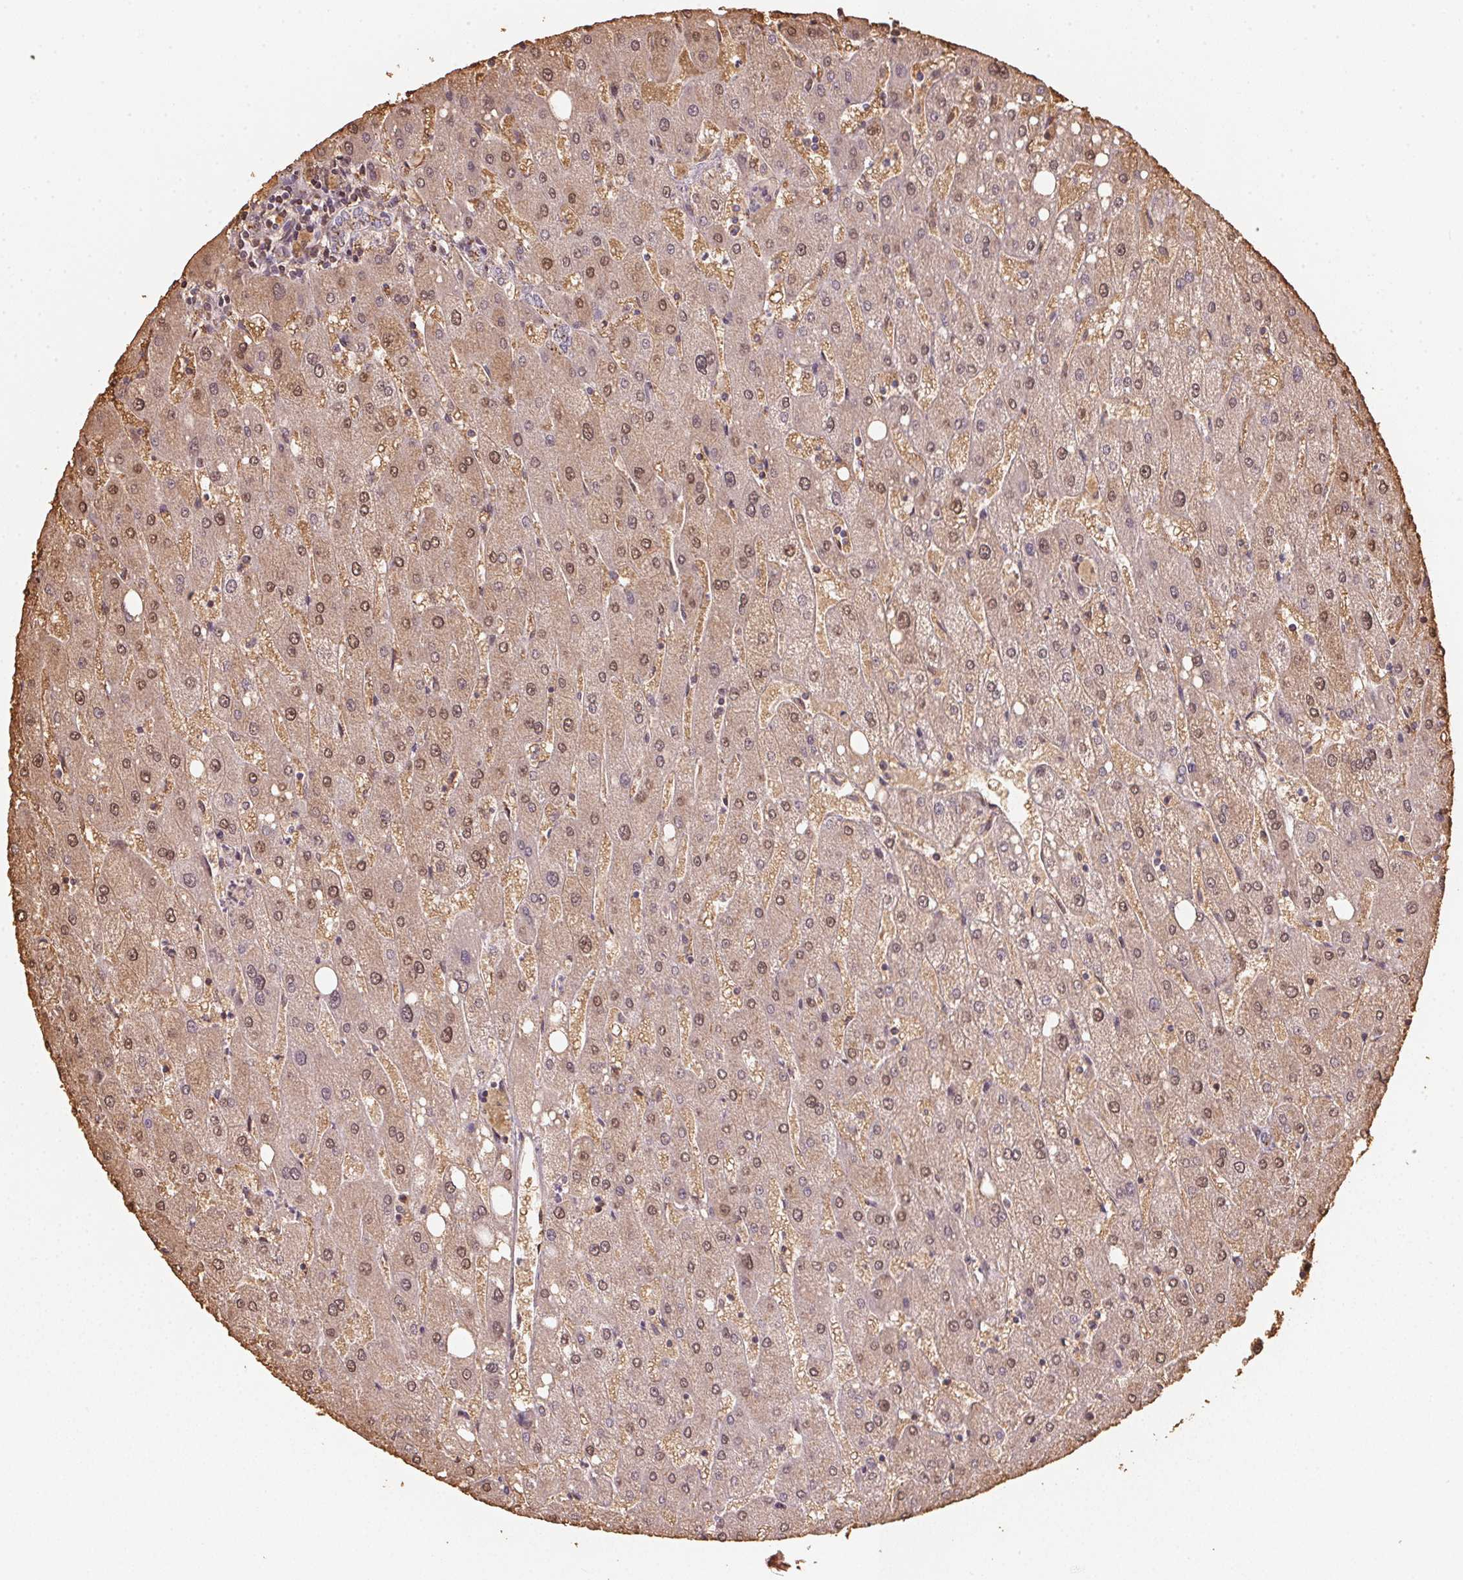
{"staining": {"intensity": "weak", "quantity": ">75%", "location": "cytoplasmic/membranous"}, "tissue": "liver", "cell_type": "Cholangiocytes", "image_type": "normal", "snomed": [{"axis": "morphology", "description": "Normal tissue, NOS"}, {"axis": "topography", "description": "Liver"}], "caption": "Liver stained with DAB immunohistochemistry (IHC) displays low levels of weak cytoplasmic/membranous positivity in about >75% of cholangiocytes. (DAB (3,3'-diaminobenzidine) = brown stain, brightfield microscopy at high magnification).", "gene": "RAB22A", "patient": {"sex": "male", "age": 67}}